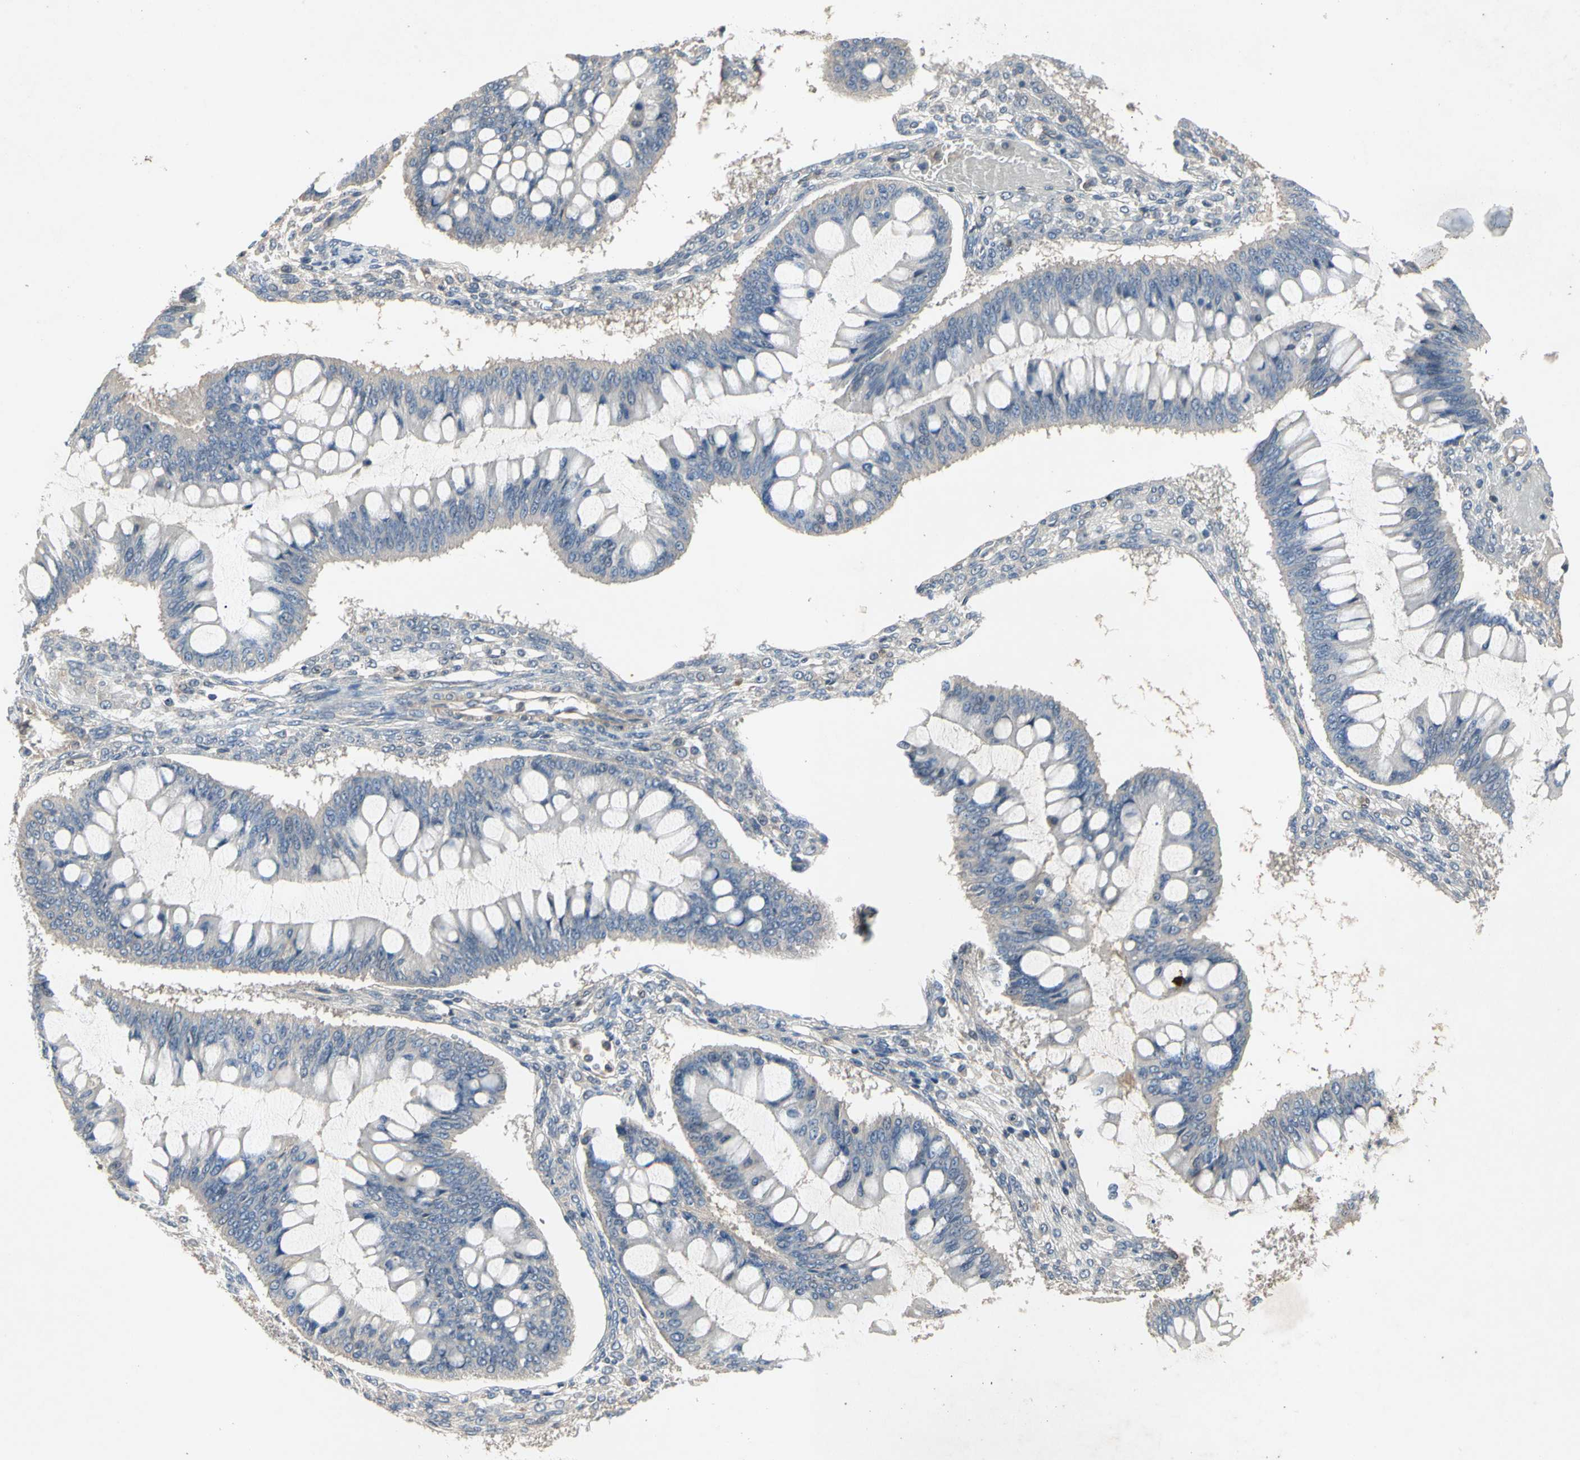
{"staining": {"intensity": "negative", "quantity": "none", "location": "none"}, "tissue": "ovarian cancer", "cell_type": "Tumor cells", "image_type": "cancer", "snomed": [{"axis": "morphology", "description": "Cystadenocarcinoma, mucinous, NOS"}, {"axis": "topography", "description": "Ovary"}], "caption": "The micrograph exhibits no significant expression in tumor cells of ovarian cancer. The staining is performed using DAB (3,3'-diaminobenzidine) brown chromogen with nuclei counter-stained in using hematoxylin.", "gene": "CRTAC1", "patient": {"sex": "female", "age": 73}}